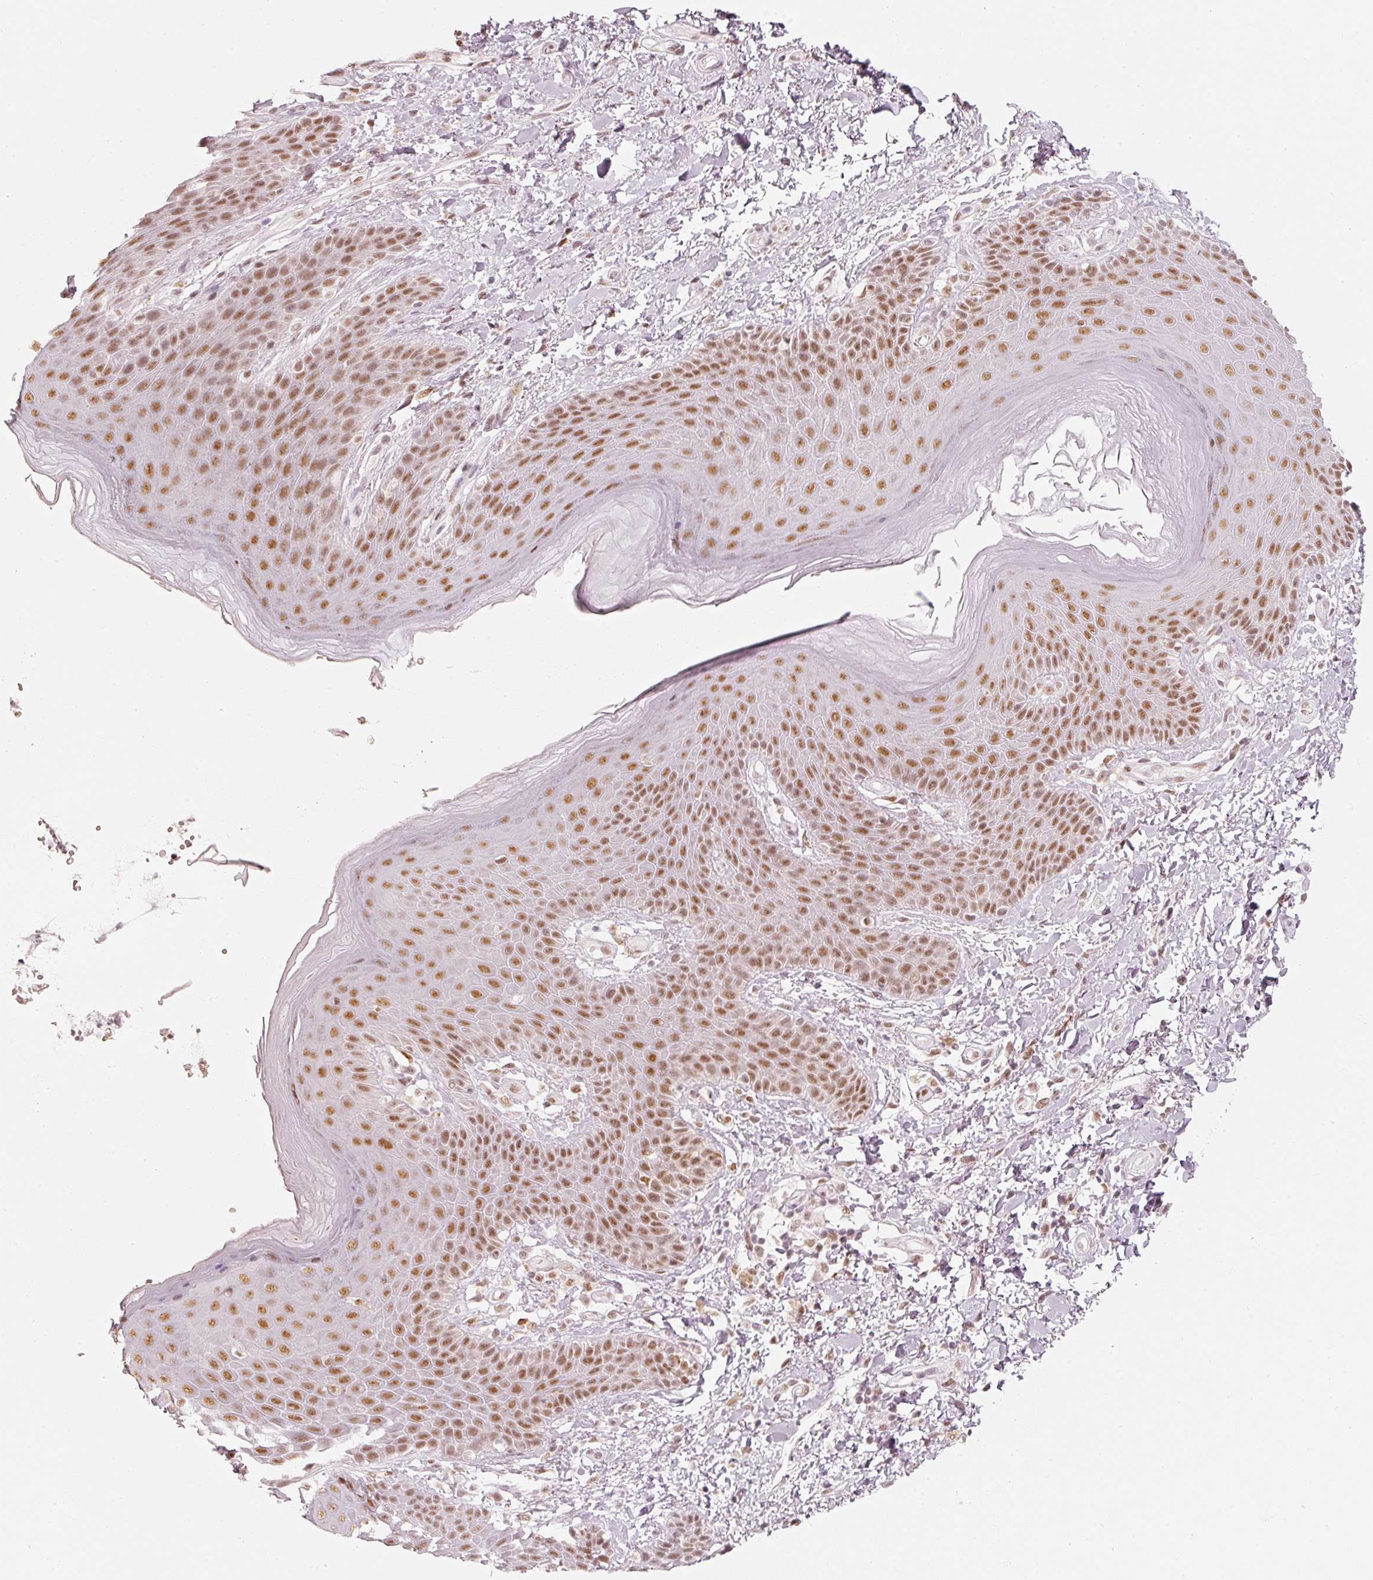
{"staining": {"intensity": "strong", "quantity": ">75%", "location": "nuclear"}, "tissue": "skin", "cell_type": "Epidermal cells", "image_type": "normal", "snomed": [{"axis": "morphology", "description": "Normal tissue, NOS"}, {"axis": "topography", "description": "Peripheral nerve tissue"}], "caption": "High-power microscopy captured an immunohistochemistry photomicrograph of benign skin, revealing strong nuclear expression in approximately >75% of epidermal cells.", "gene": "PPP1R10", "patient": {"sex": "male", "age": 51}}